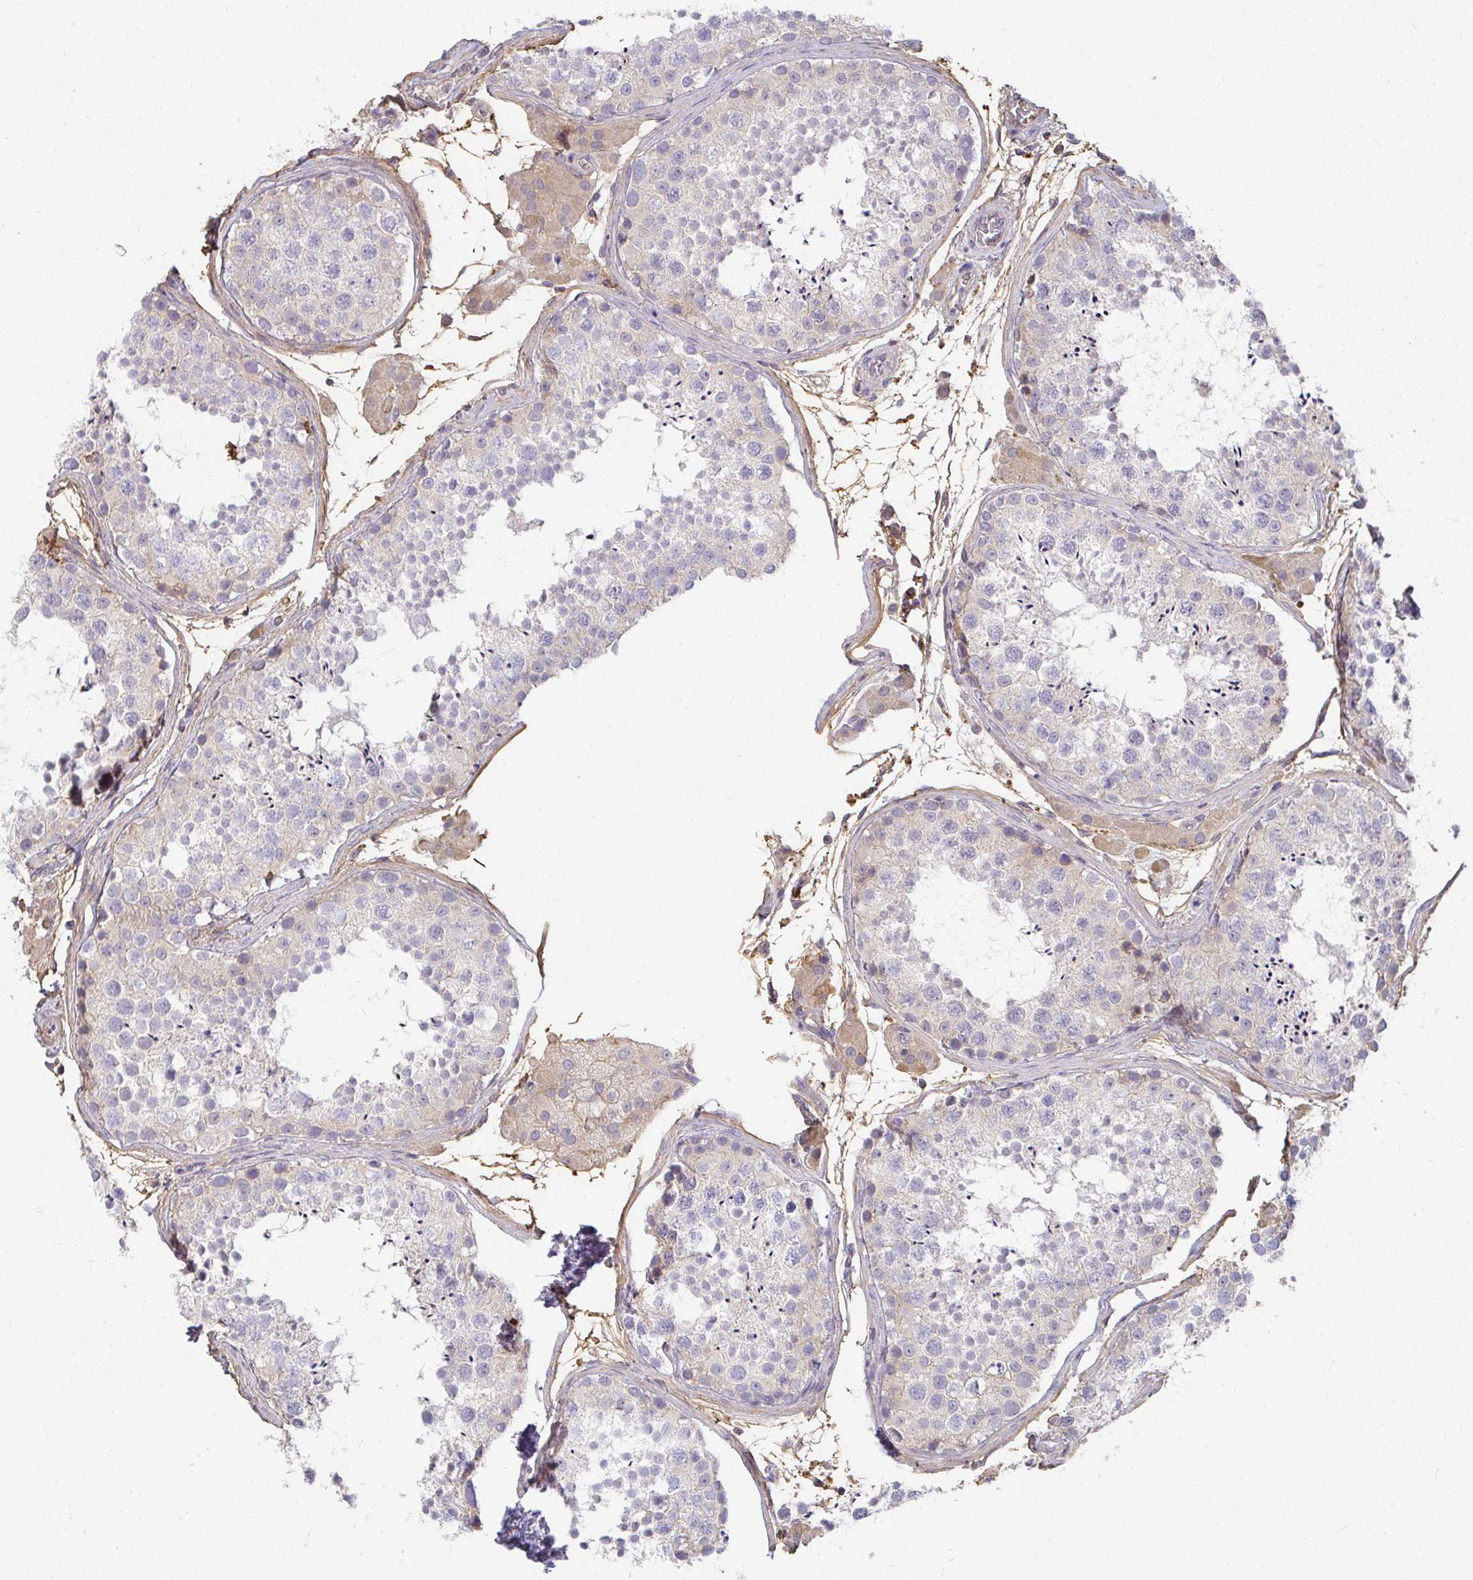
{"staining": {"intensity": "negative", "quantity": "none", "location": "none"}, "tissue": "testis", "cell_type": "Cells in seminiferous ducts", "image_type": "normal", "snomed": [{"axis": "morphology", "description": "Normal tissue, NOS"}, {"axis": "topography", "description": "Testis"}], "caption": "Immunohistochemistry (IHC) micrograph of benign testis: human testis stained with DAB exhibits no significant protein staining in cells in seminiferous ducts.", "gene": "LOXL4", "patient": {"sex": "male", "age": 41}}